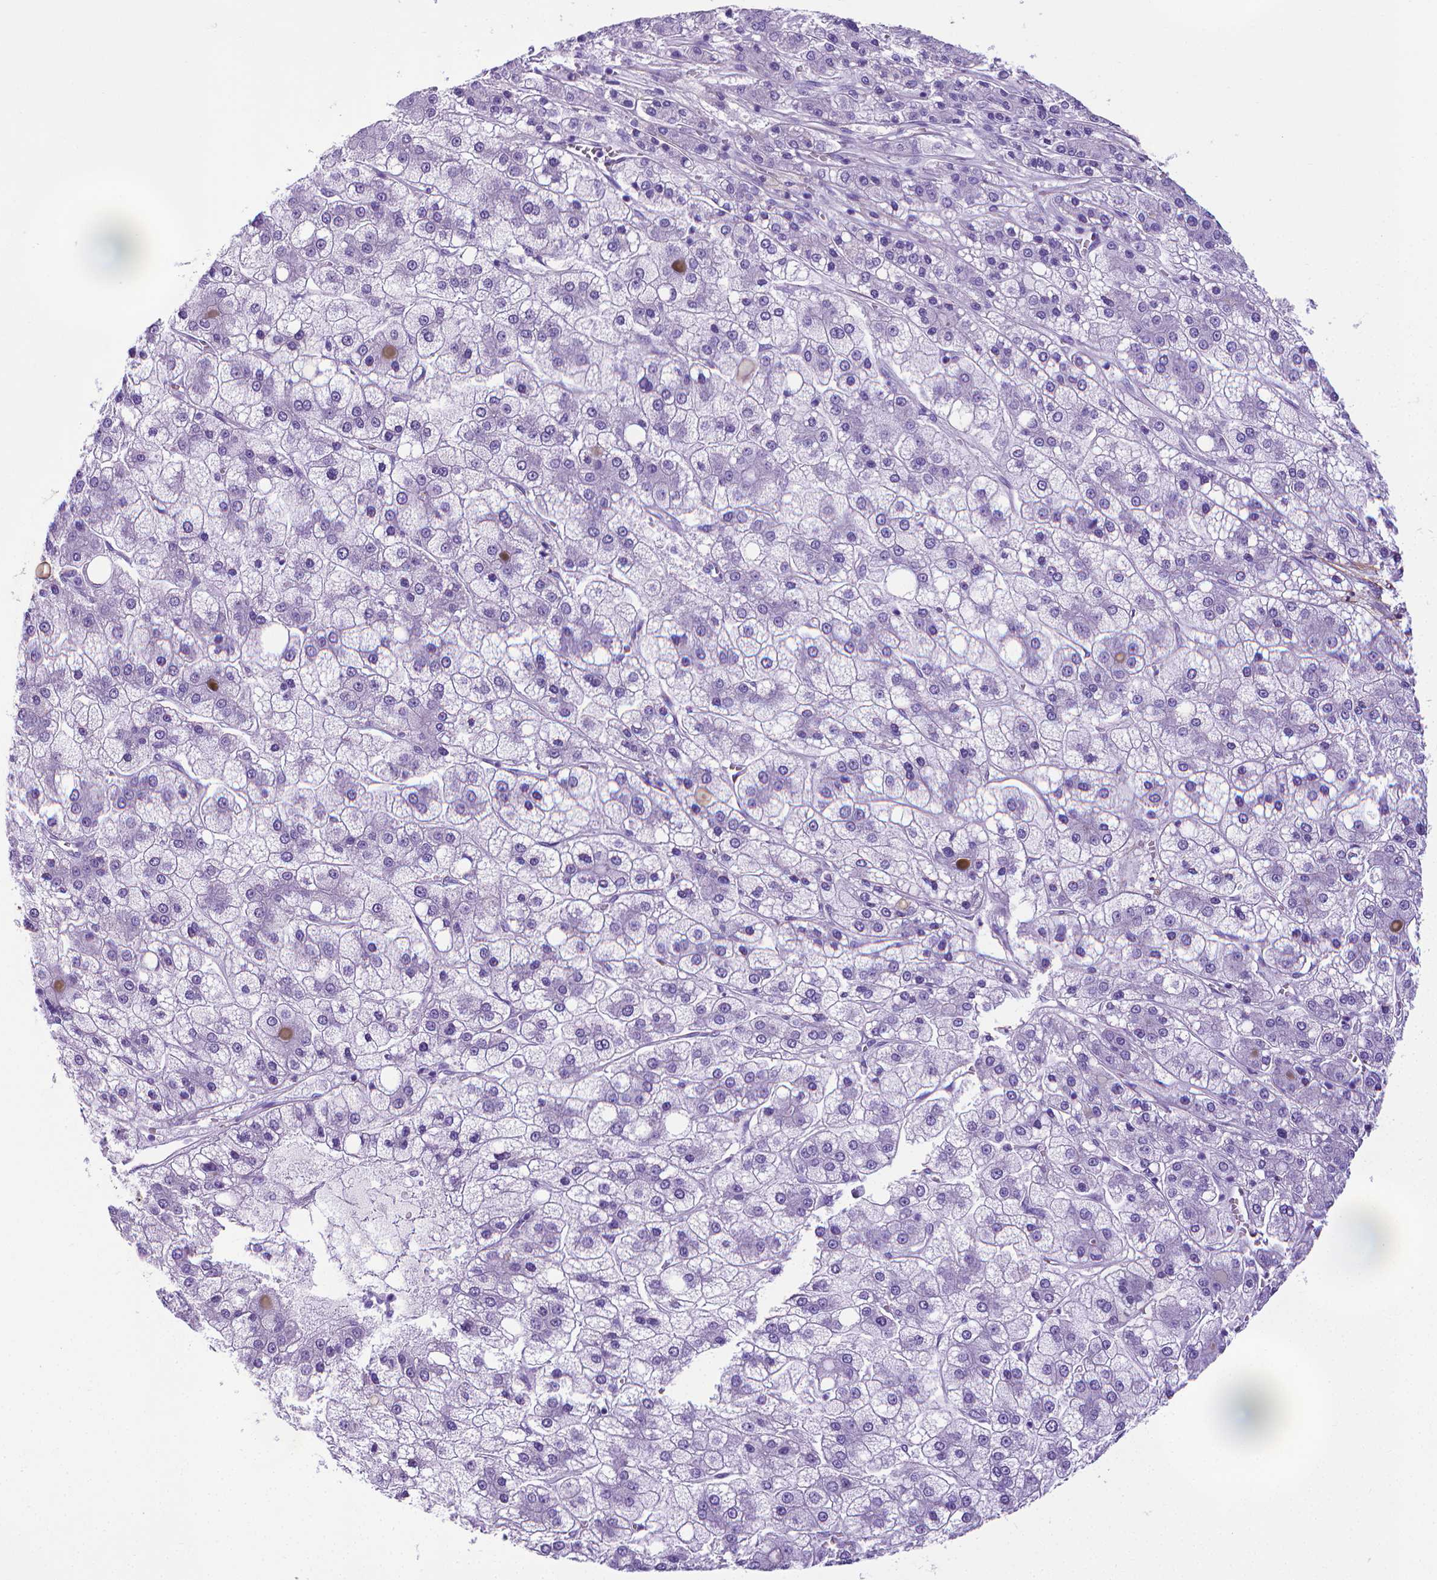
{"staining": {"intensity": "negative", "quantity": "none", "location": "none"}, "tissue": "liver cancer", "cell_type": "Tumor cells", "image_type": "cancer", "snomed": [{"axis": "morphology", "description": "Carcinoma, Hepatocellular, NOS"}, {"axis": "topography", "description": "Liver"}], "caption": "Immunohistochemical staining of human liver hepatocellular carcinoma reveals no significant staining in tumor cells.", "gene": "MFAP2", "patient": {"sex": "male", "age": 73}}